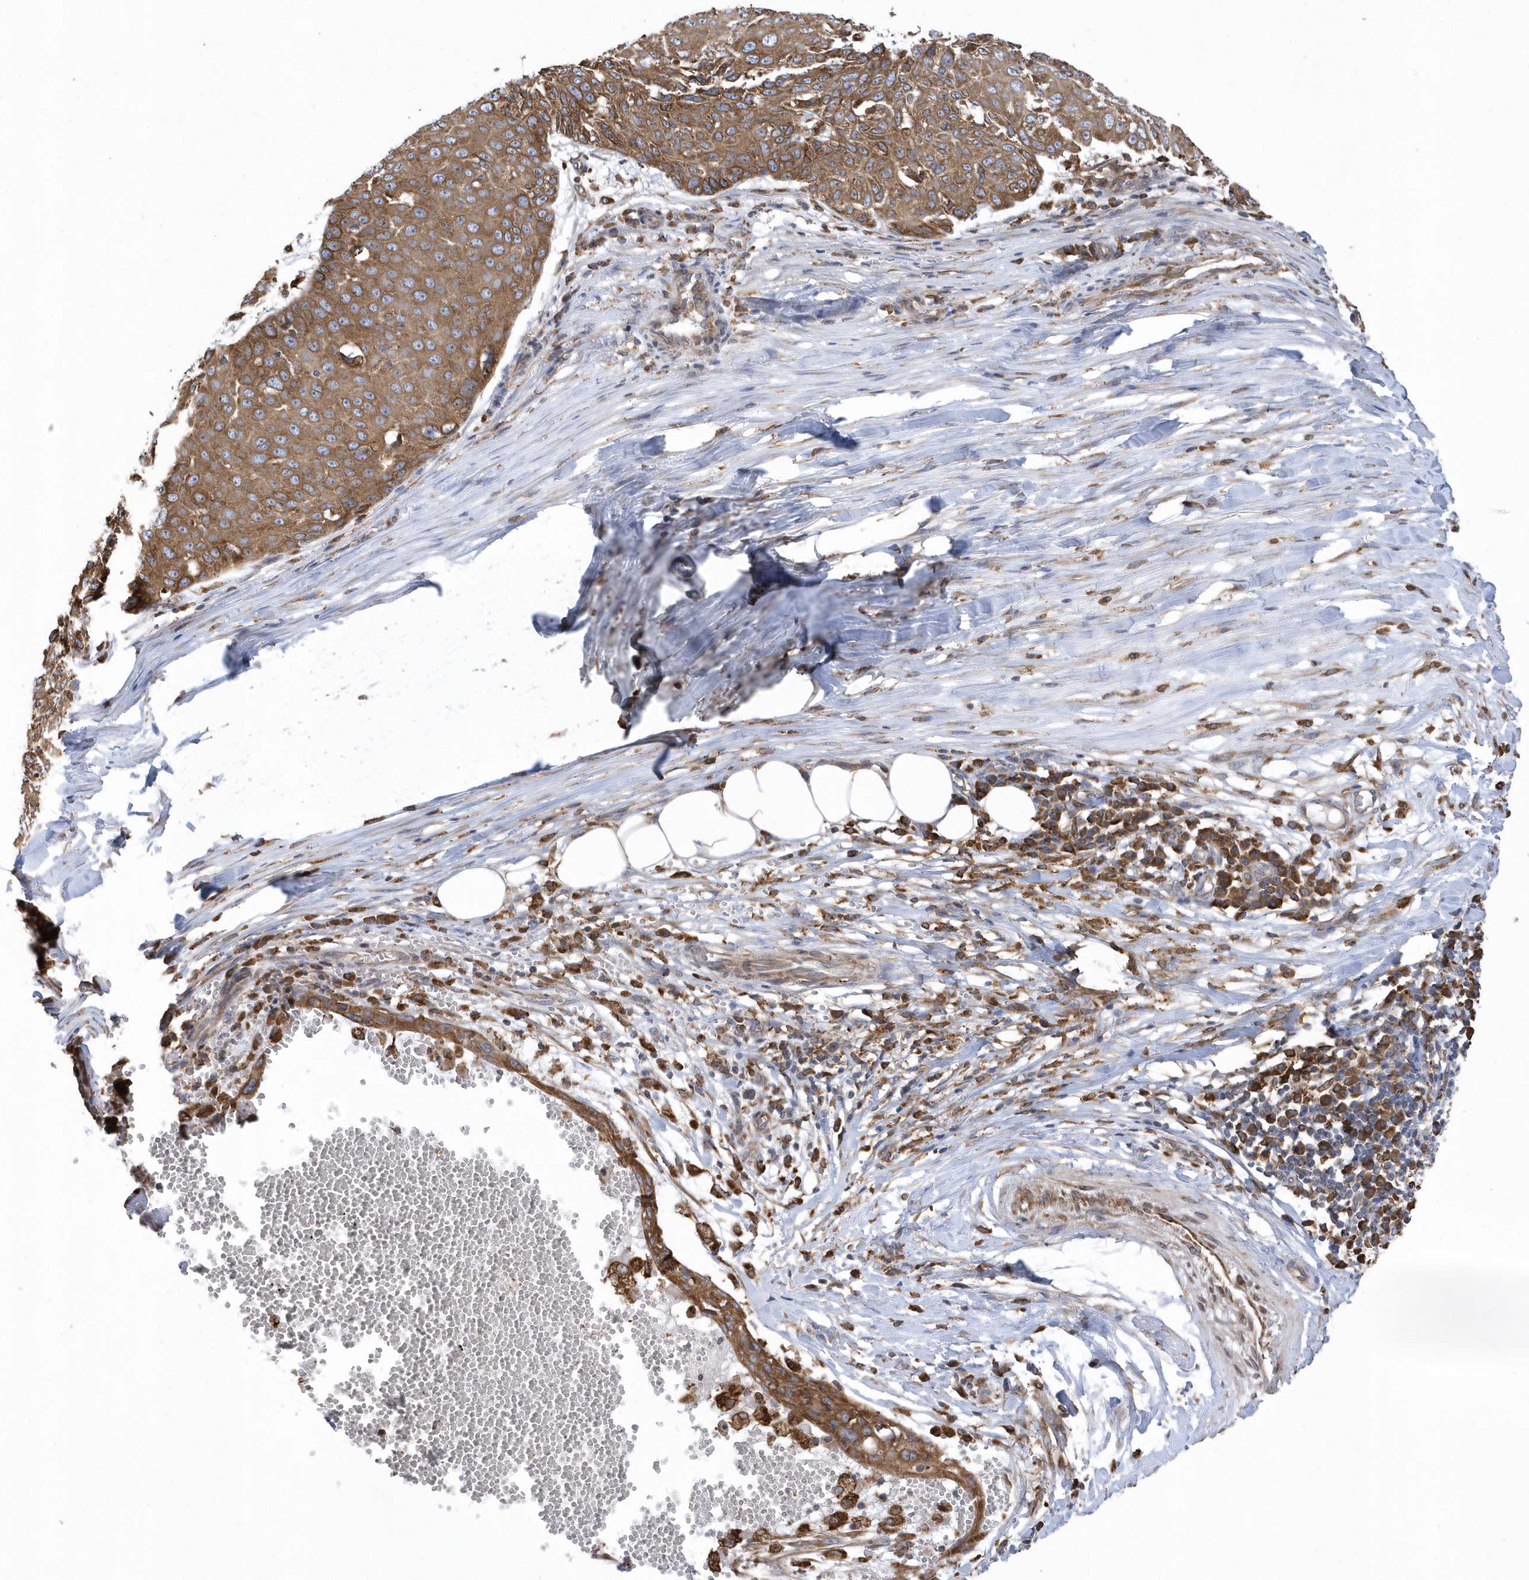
{"staining": {"intensity": "moderate", "quantity": ">75%", "location": "cytoplasmic/membranous"}, "tissue": "skin cancer", "cell_type": "Tumor cells", "image_type": "cancer", "snomed": [{"axis": "morphology", "description": "Squamous cell carcinoma, NOS"}, {"axis": "topography", "description": "Skin"}], "caption": "This is an image of IHC staining of skin cancer, which shows moderate expression in the cytoplasmic/membranous of tumor cells.", "gene": "VAMP7", "patient": {"sex": "male", "age": 71}}